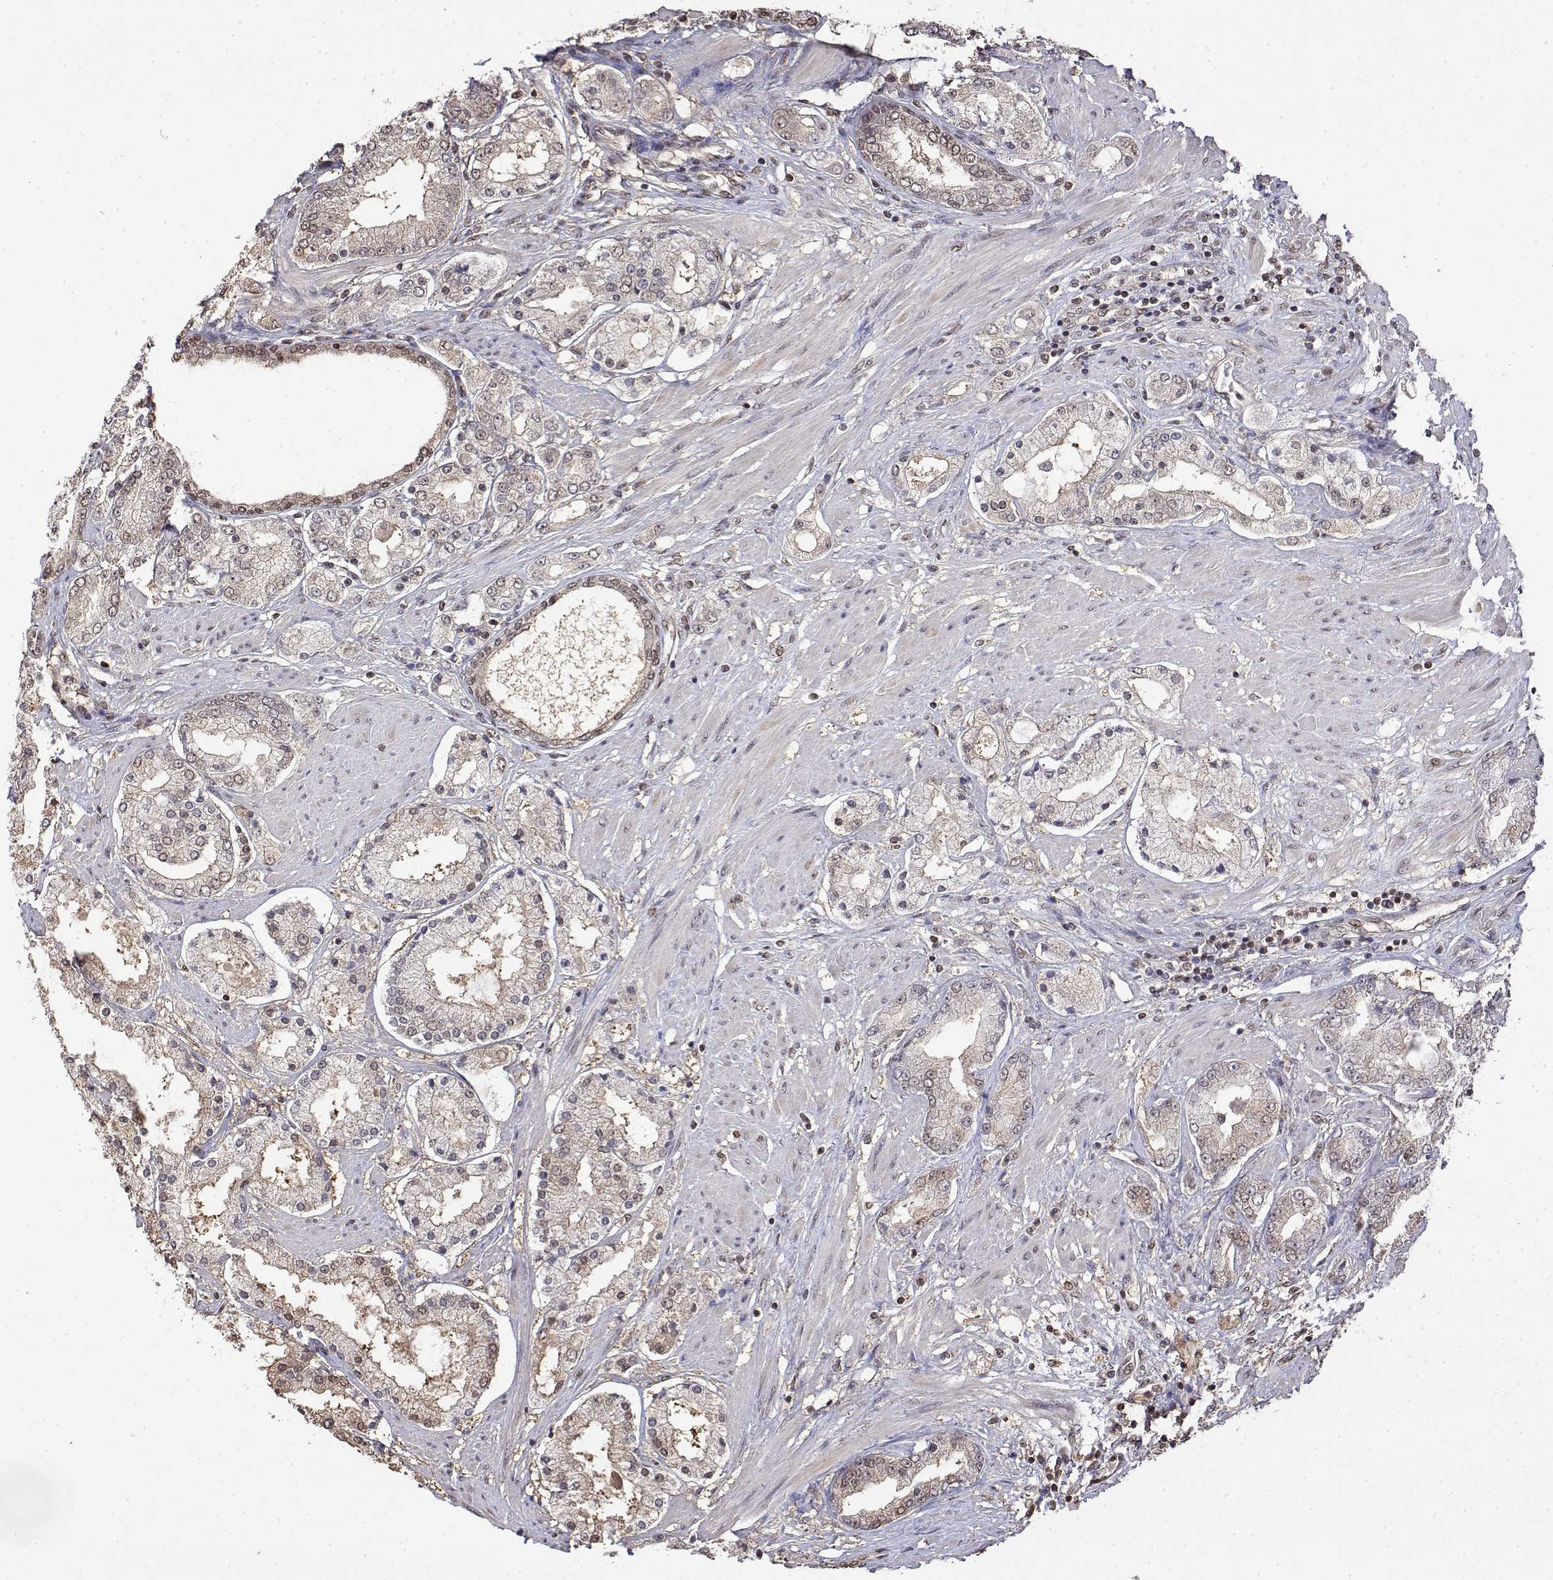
{"staining": {"intensity": "moderate", "quantity": "<25%", "location": "nuclear"}, "tissue": "prostate cancer", "cell_type": "Tumor cells", "image_type": "cancer", "snomed": [{"axis": "morphology", "description": "Adenocarcinoma, High grade"}, {"axis": "topography", "description": "Prostate"}], "caption": "Prostate cancer (high-grade adenocarcinoma) was stained to show a protein in brown. There is low levels of moderate nuclear staining in approximately <25% of tumor cells. (DAB IHC, brown staining for protein, blue staining for nuclei).", "gene": "TPI1", "patient": {"sex": "male", "age": 67}}